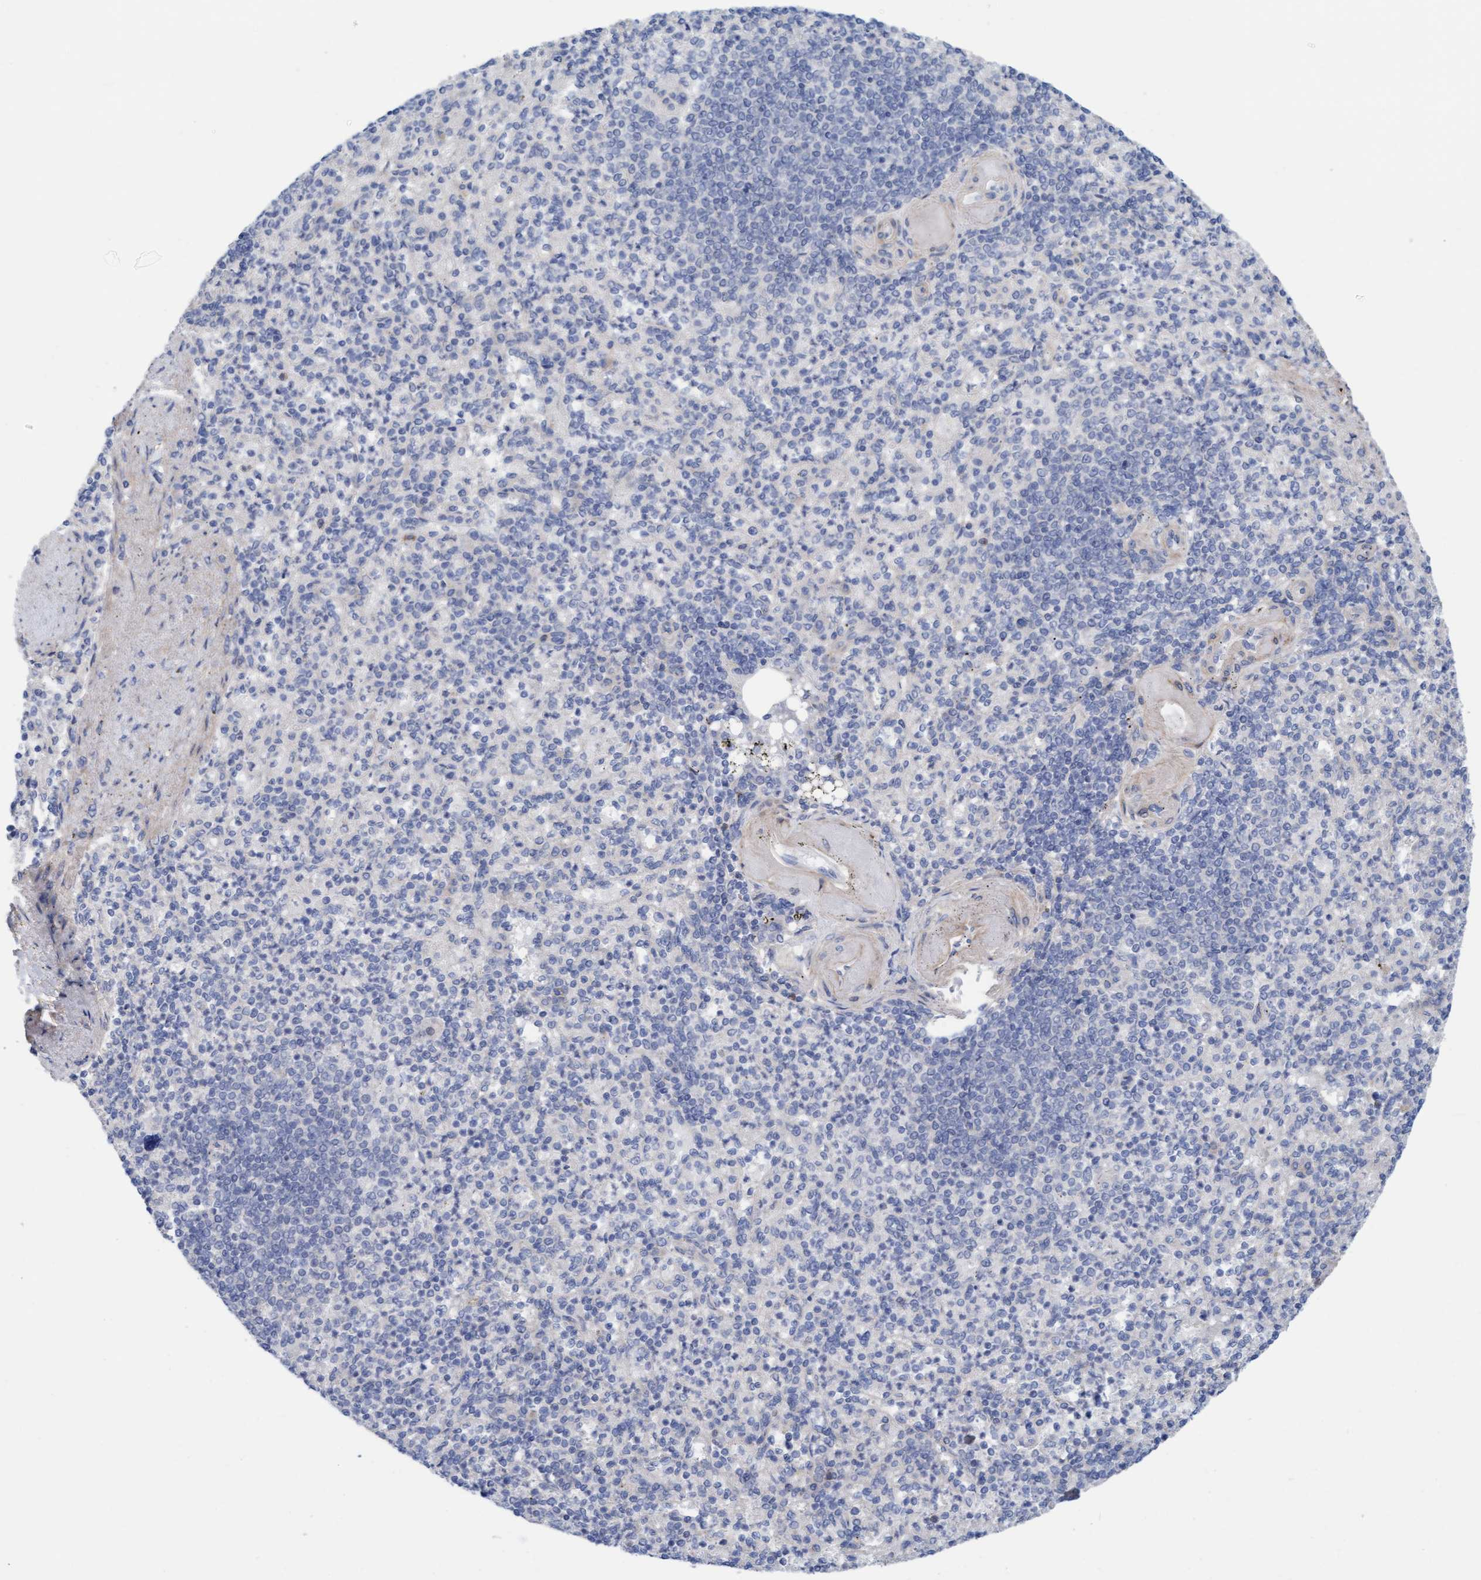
{"staining": {"intensity": "negative", "quantity": "none", "location": "none"}, "tissue": "spleen", "cell_type": "Cells in red pulp", "image_type": "normal", "snomed": [{"axis": "morphology", "description": "Normal tissue, NOS"}, {"axis": "topography", "description": "Spleen"}], "caption": "DAB immunohistochemical staining of benign spleen displays no significant staining in cells in red pulp.", "gene": "CDK5RAP3", "patient": {"sex": "female", "age": 74}}